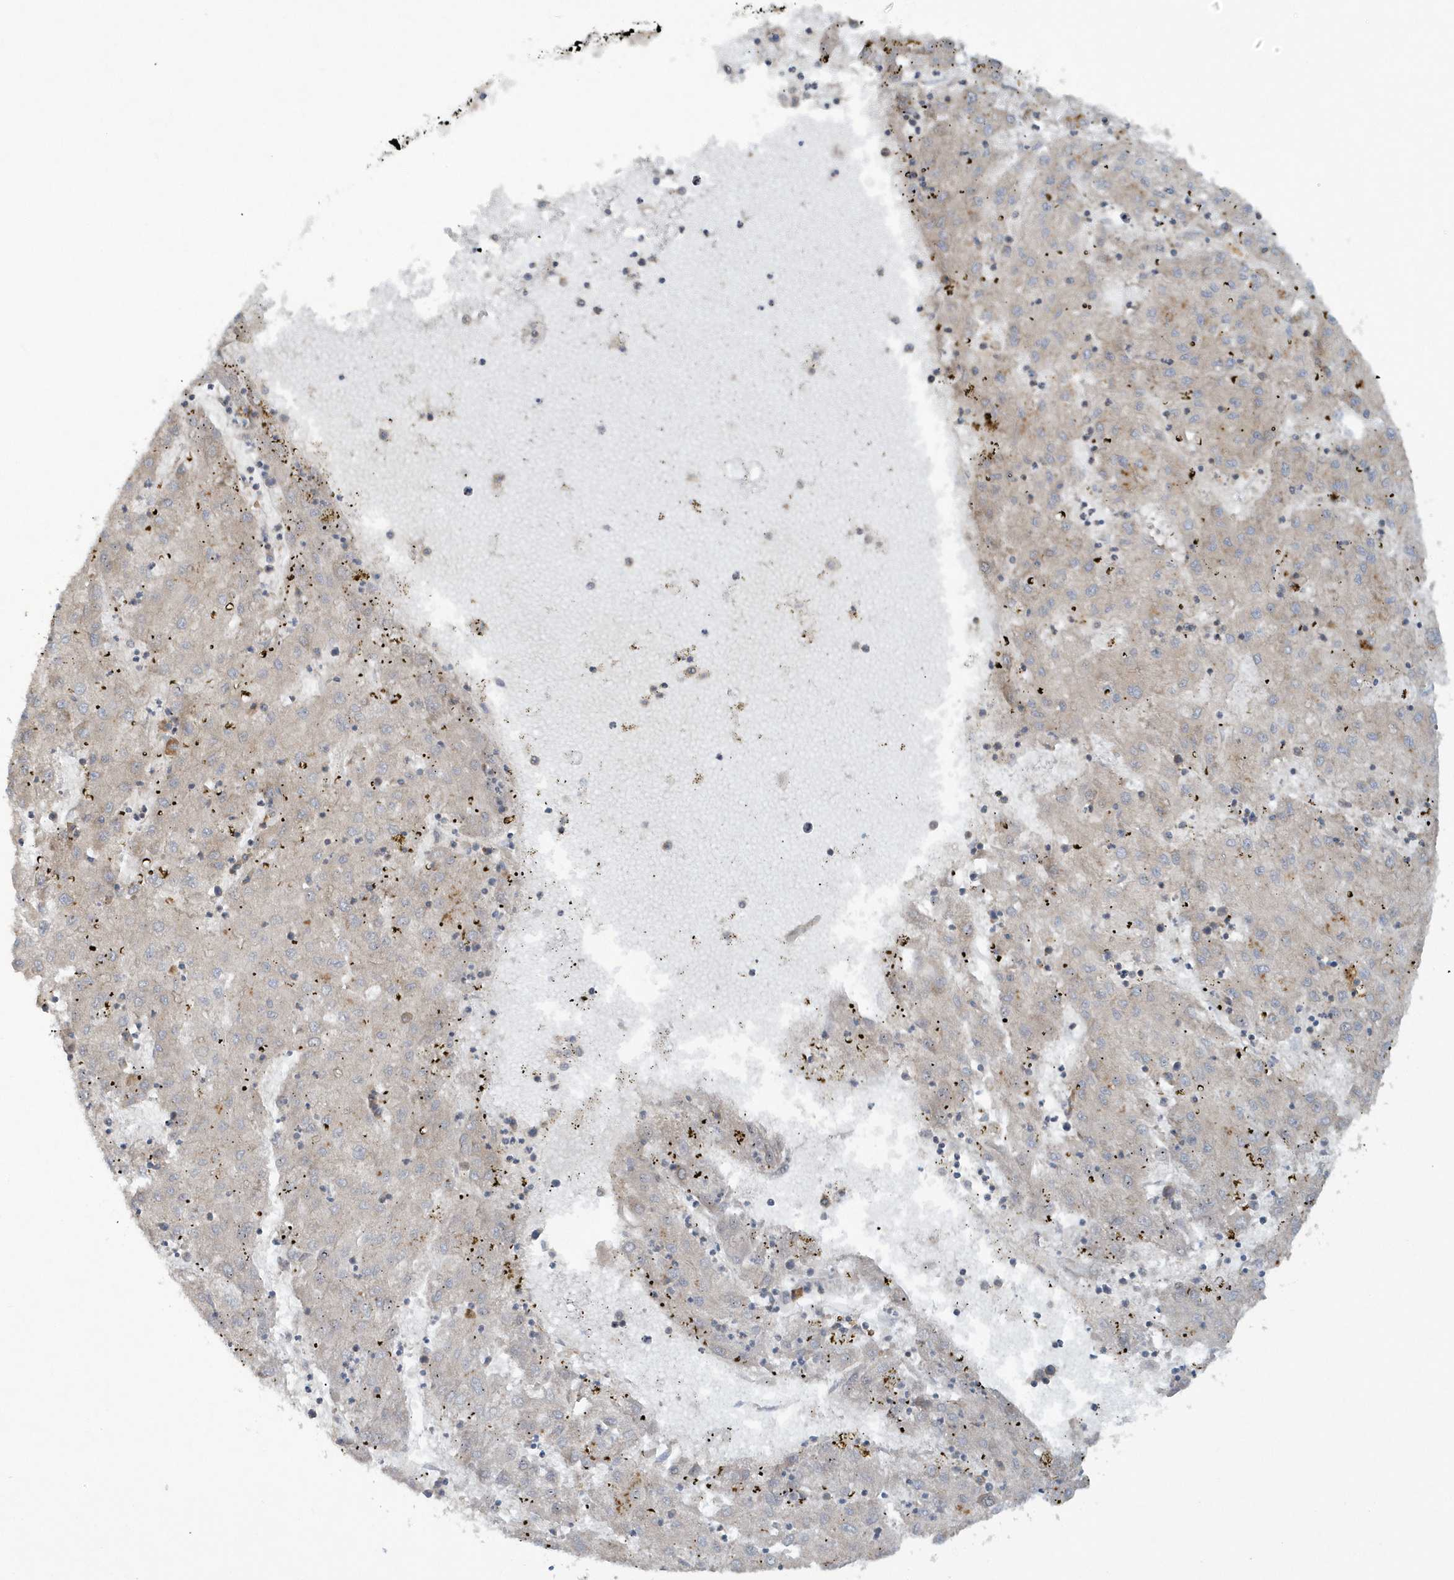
{"staining": {"intensity": "negative", "quantity": "none", "location": "none"}, "tissue": "liver cancer", "cell_type": "Tumor cells", "image_type": "cancer", "snomed": [{"axis": "morphology", "description": "Carcinoma, Hepatocellular, NOS"}, {"axis": "topography", "description": "Liver"}], "caption": "This is a image of immunohistochemistry (IHC) staining of liver hepatocellular carcinoma, which shows no staining in tumor cells.", "gene": "CNOT10", "patient": {"sex": "male", "age": 72}}